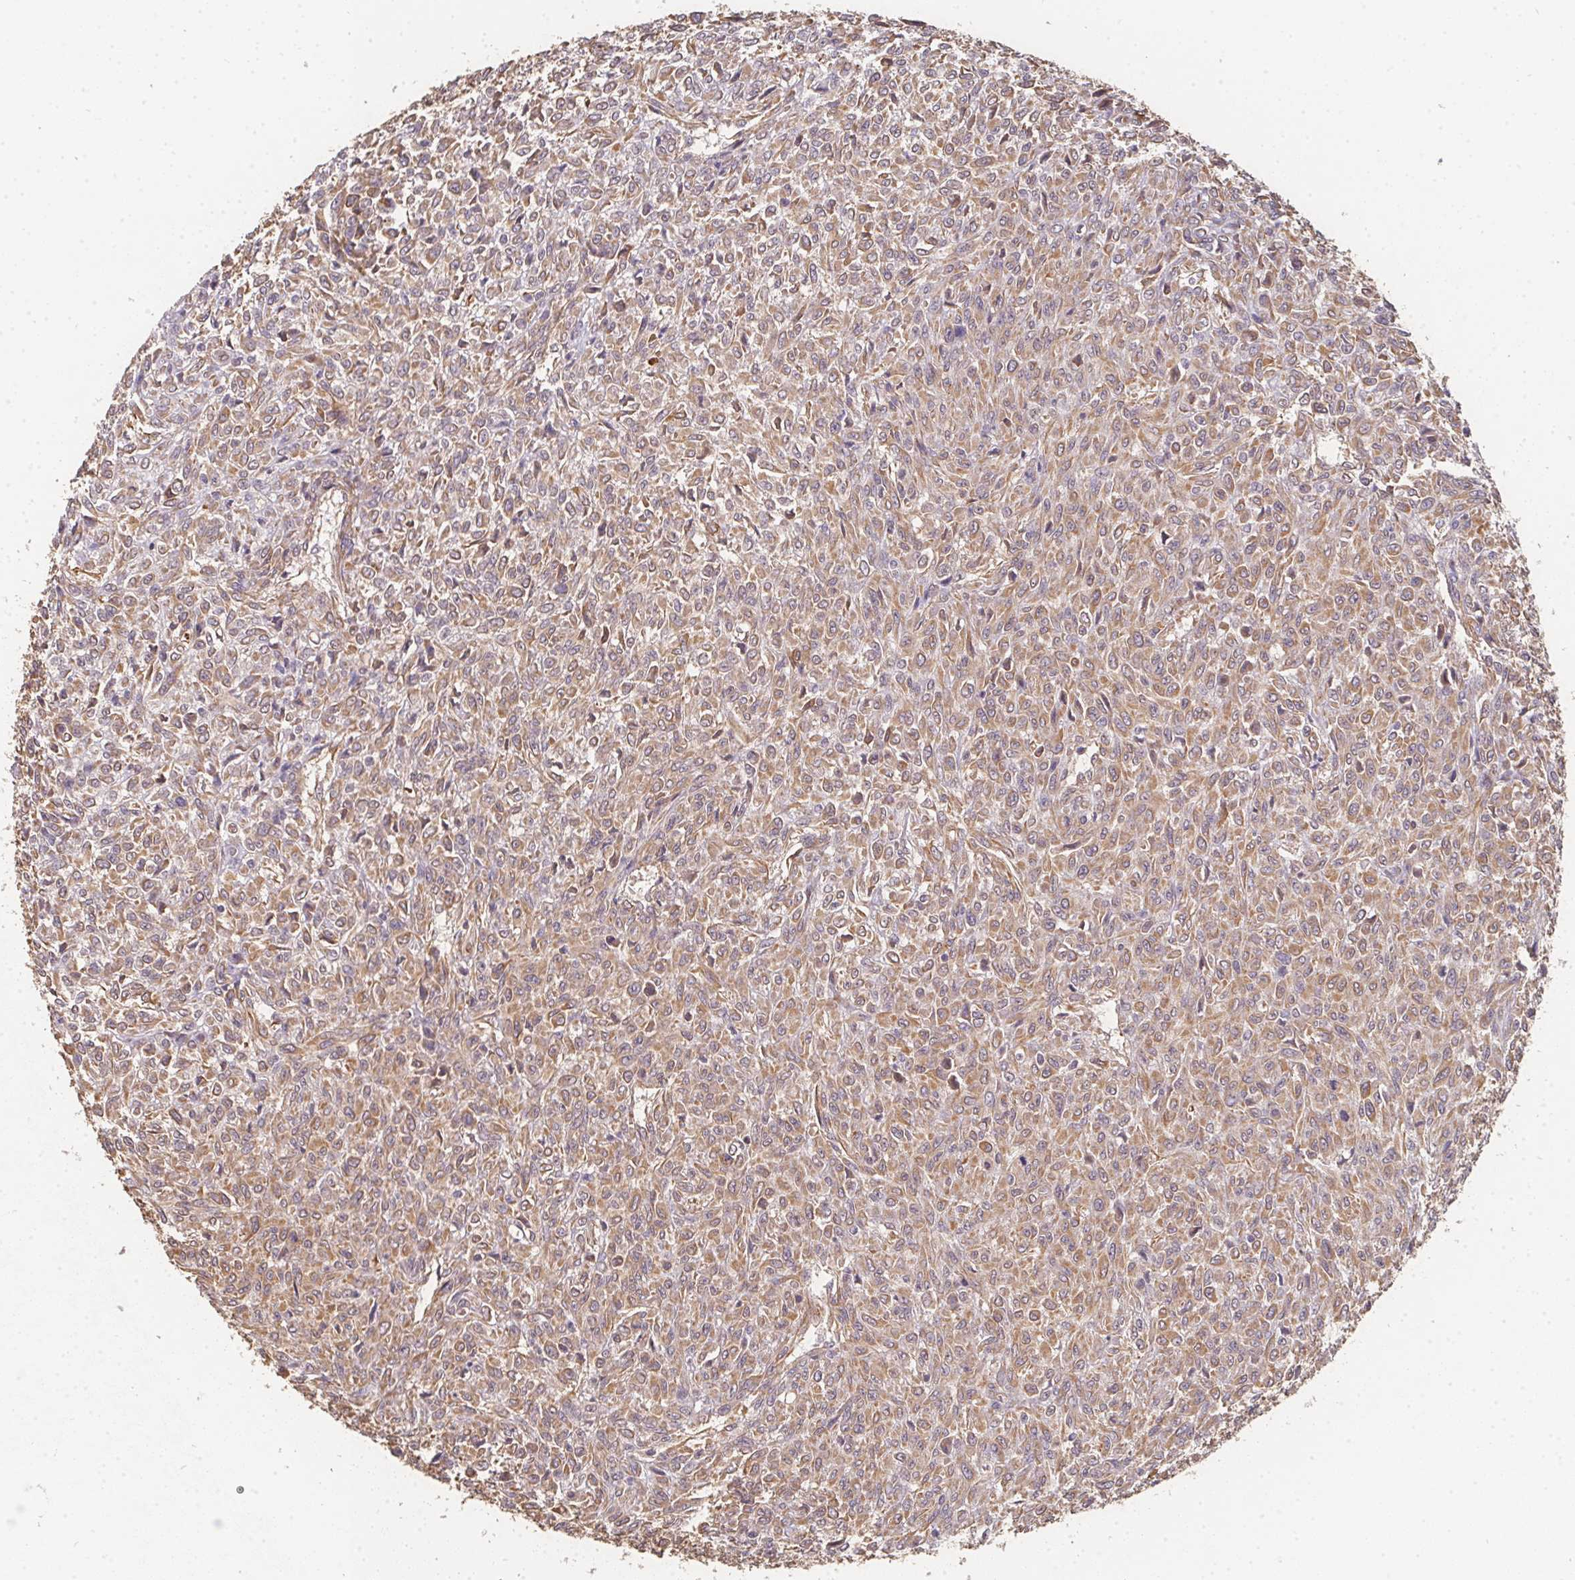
{"staining": {"intensity": "weak", "quantity": ">75%", "location": "cytoplasmic/membranous"}, "tissue": "renal cancer", "cell_type": "Tumor cells", "image_type": "cancer", "snomed": [{"axis": "morphology", "description": "Adenocarcinoma, NOS"}, {"axis": "topography", "description": "Kidney"}], "caption": "IHC staining of renal adenocarcinoma, which demonstrates low levels of weak cytoplasmic/membranous staining in approximately >75% of tumor cells indicating weak cytoplasmic/membranous protein staining. The staining was performed using DAB (3,3'-diaminobenzidine) (brown) for protein detection and nuclei were counterstained in hematoxylin (blue).", "gene": "TBKBP1", "patient": {"sex": "male", "age": 58}}